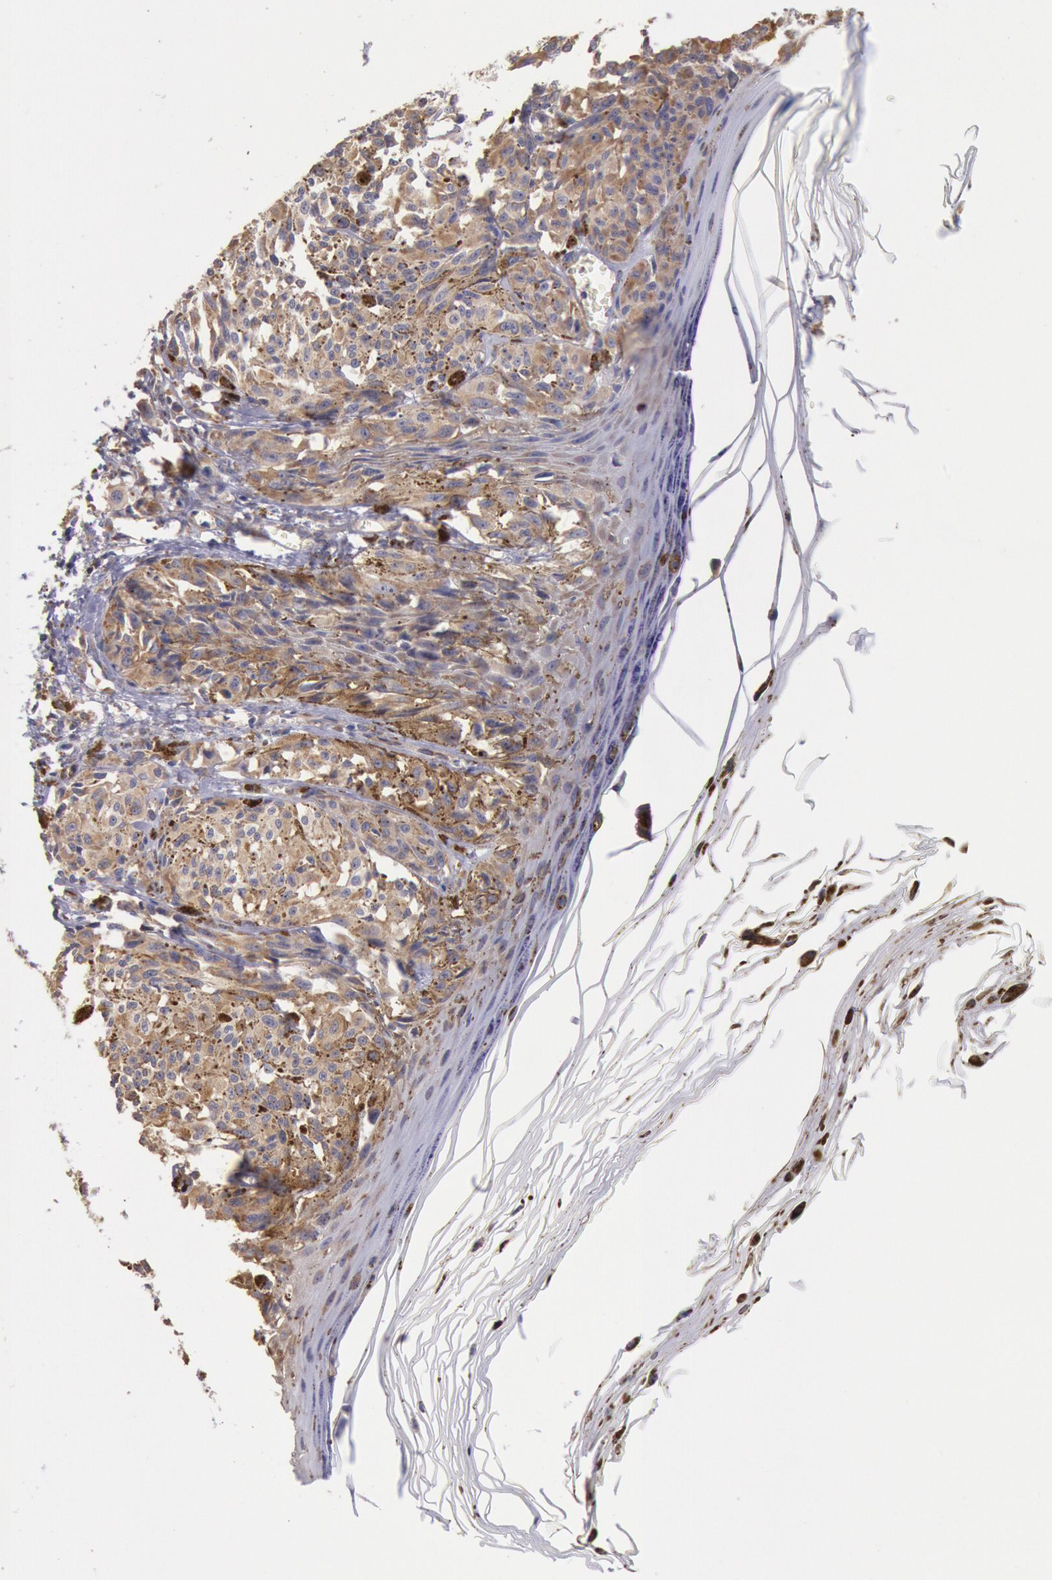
{"staining": {"intensity": "moderate", "quantity": ">75%", "location": "cytoplasmic/membranous"}, "tissue": "melanoma", "cell_type": "Tumor cells", "image_type": "cancer", "snomed": [{"axis": "morphology", "description": "Malignant melanoma, NOS"}, {"axis": "topography", "description": "Skin"}], "caption": "Immunohistochemical staining of malignant melanoma exhibits medium levels of moderate cytoplasmic/membranous protein positivity in approximately >75% of tumor cells.", "gene": "DRG1", "patient": {"sex": "female", "age": 72}}